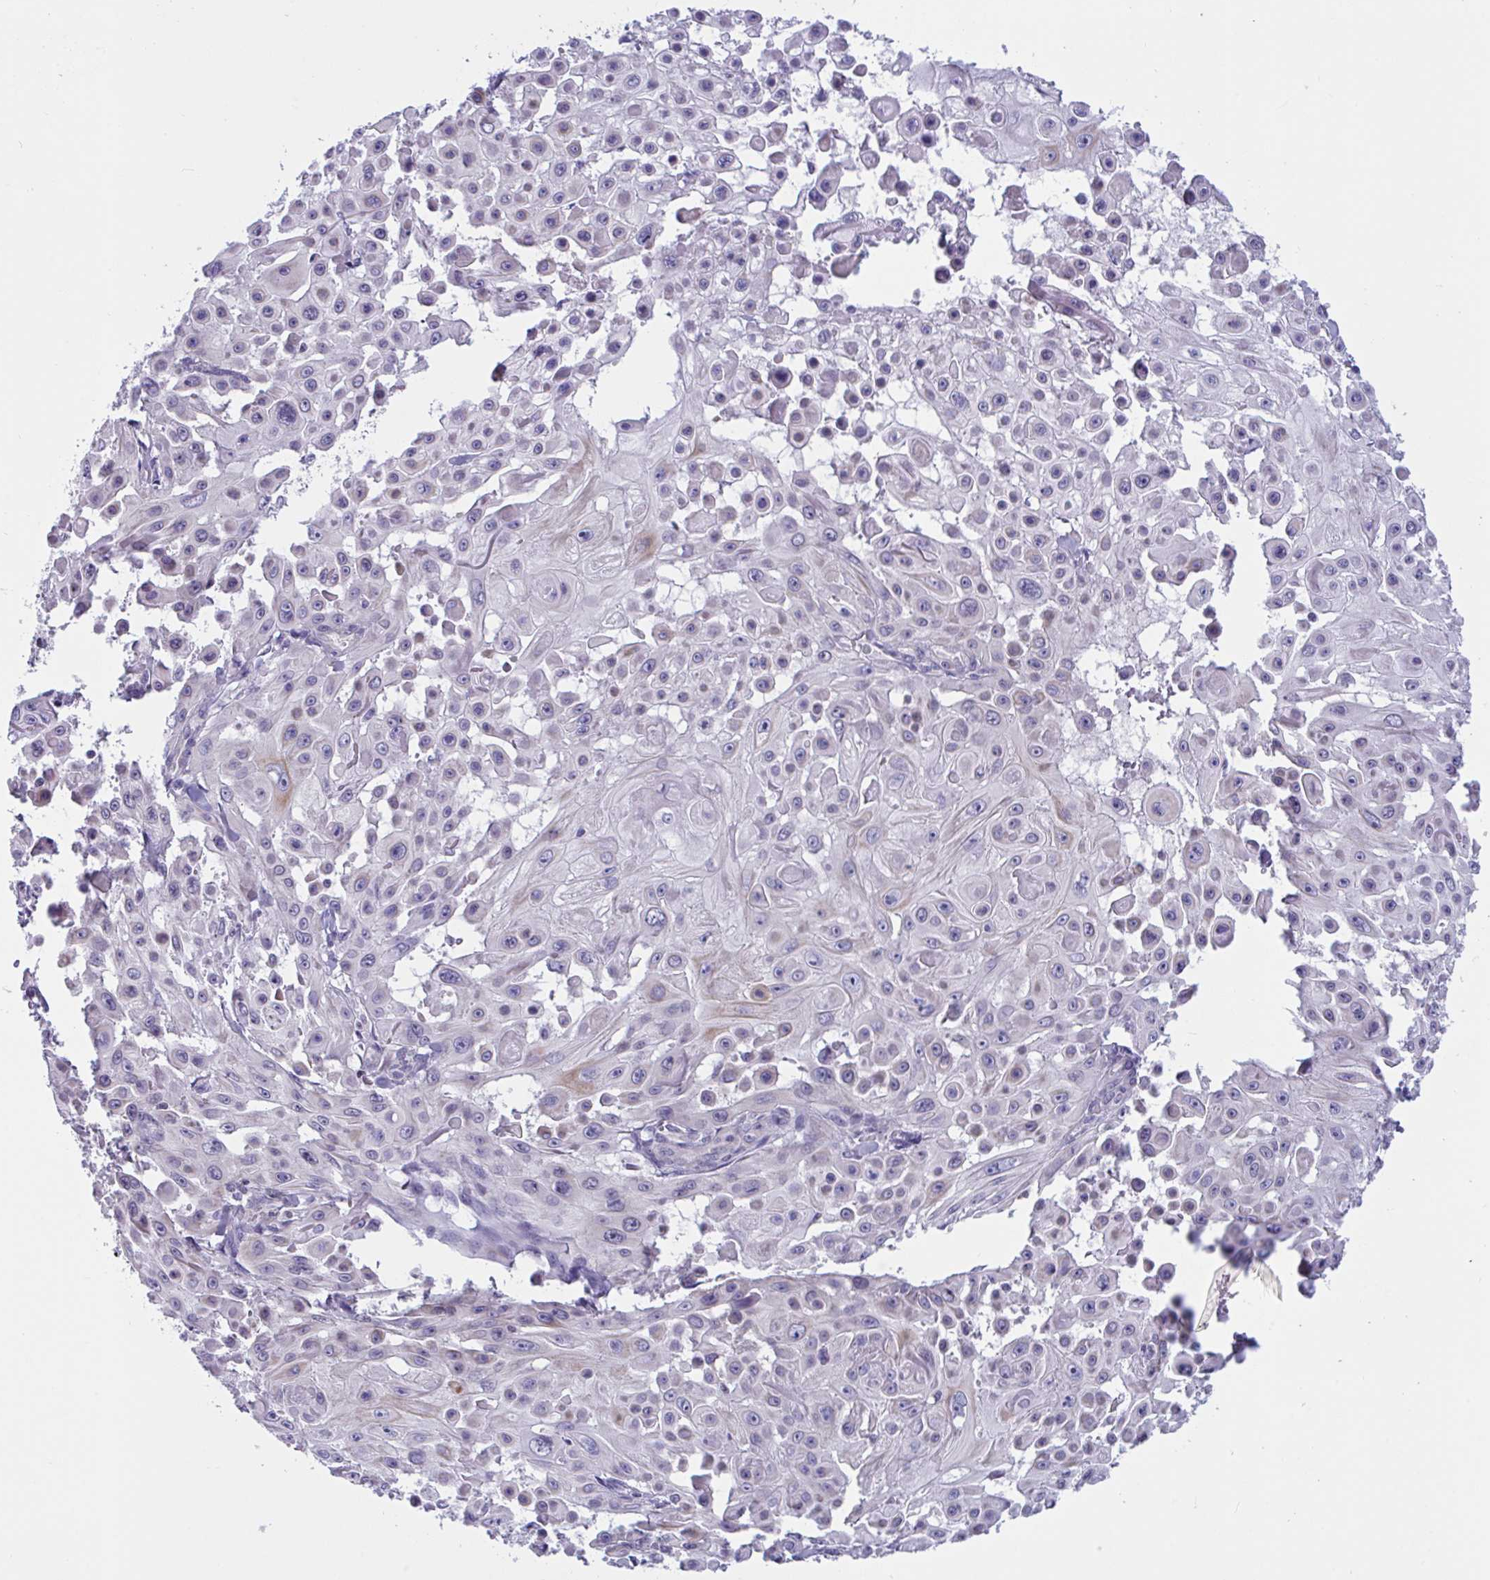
{"staining": {"intensity": "negative", "quantity": "none", "location": "none"}, "tissue": "skin cancer", "cell_type": "Tumor cells", "image_type": "cancer", "snomed": [{"axis": "morphology", "description": "Squamous cell carcinoma, NOS"}, {"axis": "topography", "description": "Skin"}], "caption": "There is no significant staining in tumor cells of skin squamous cell carcinoma.", "gene": "SNX11", "patient": {"sex": "male", "age": 91}}